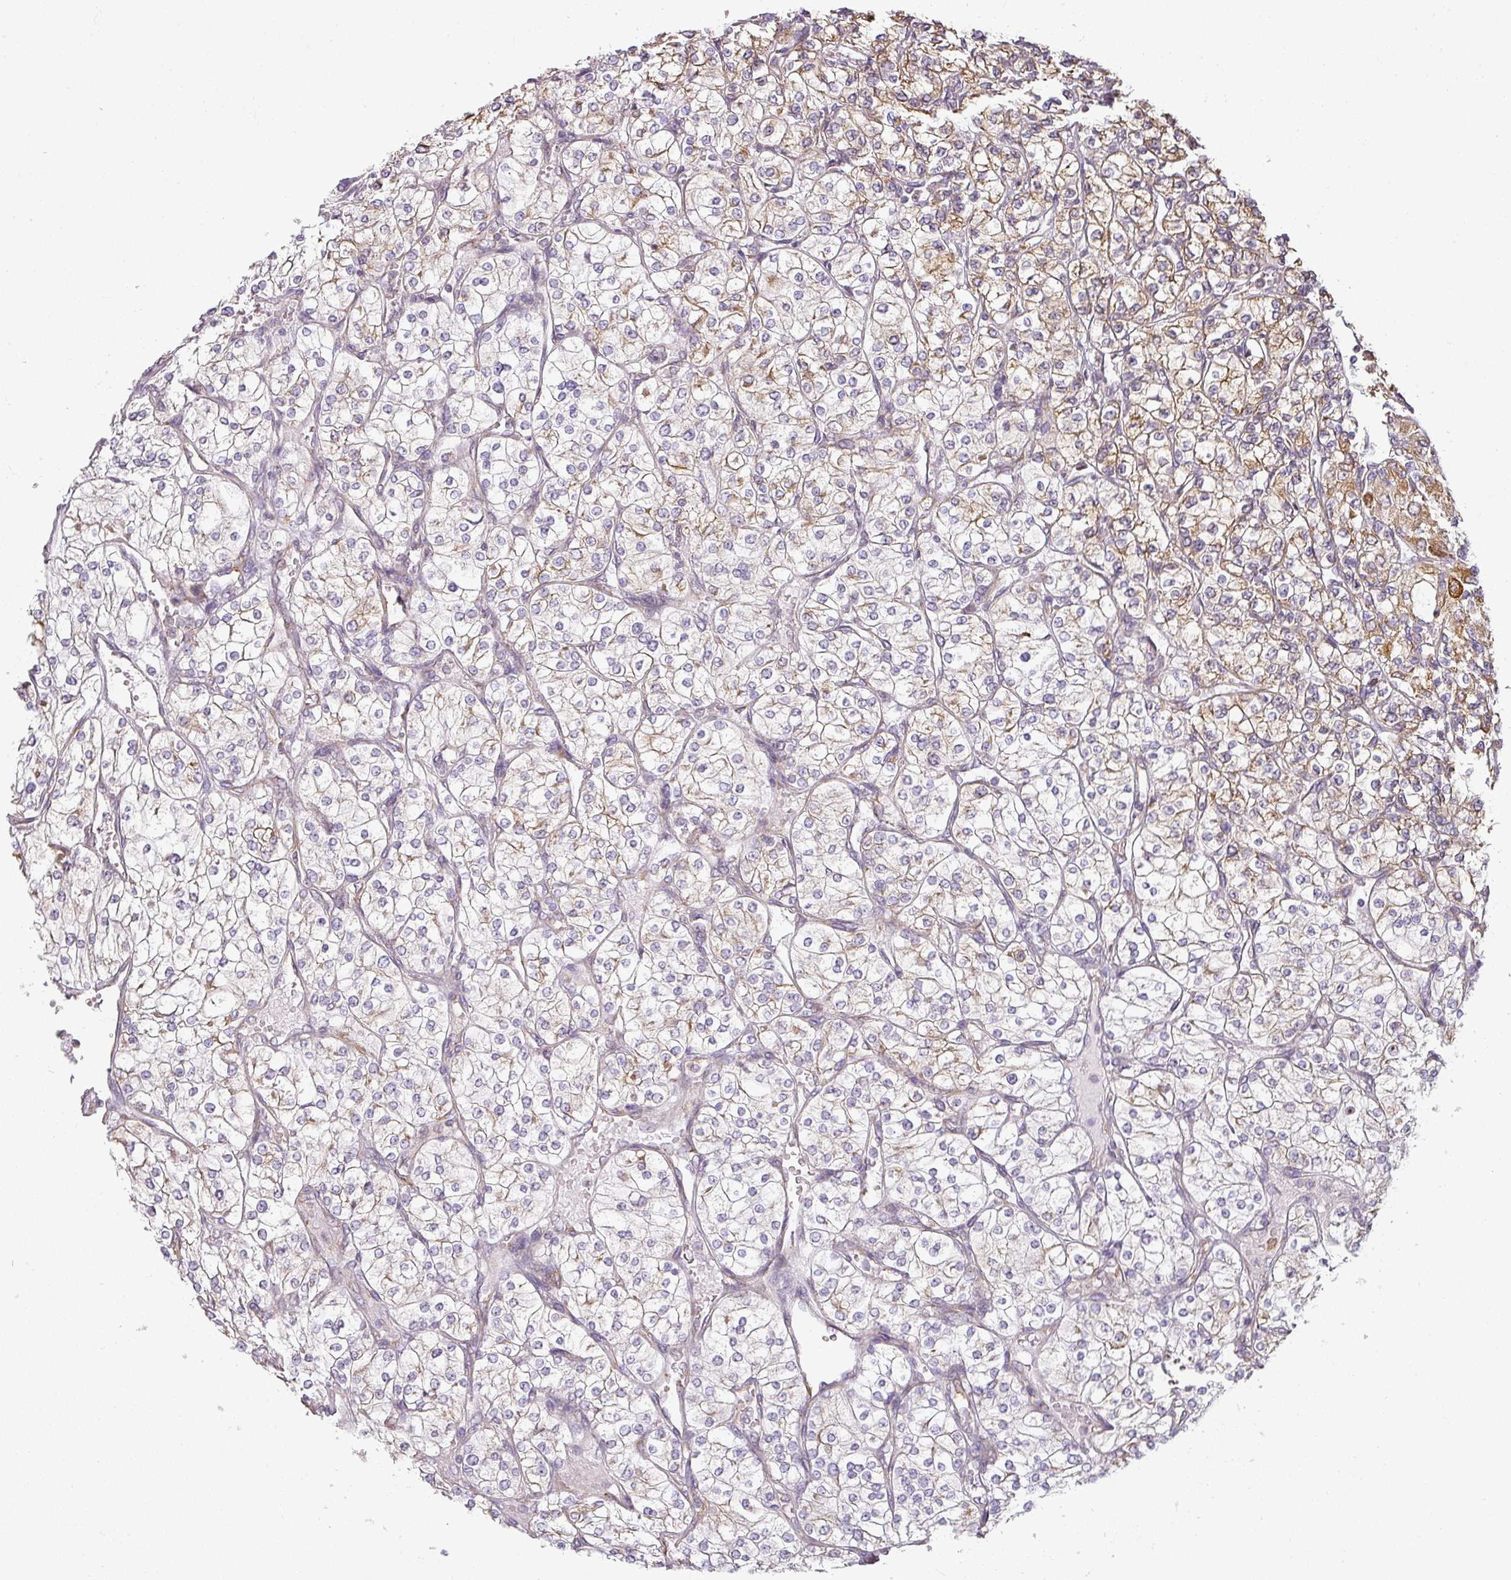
{"staining": {"intensity": "moderate", "quantity": "<25%", "location": "cytoplasmic/membranous"}, "tissue": "renal cancer", "cell_type": "Tumor cells", "image_type": "cancer", "snomed": [{"axis": "morphology", "description": "Adenocarcinoma, NOS"}, {"axis": "topography", "description": "Kidney"}], "caption": "Protein analysis of renal cancer tissue displays moderate cytoplasmic/membranous positivity in about <25% of tumor cells. The staining is performed using DAB brown chromogen to label protein expression. The nuclei are counter-stained blue using hematoxylin.", "gene": "CCDC144A", "patient": {"sex": "male", "age": 80}}